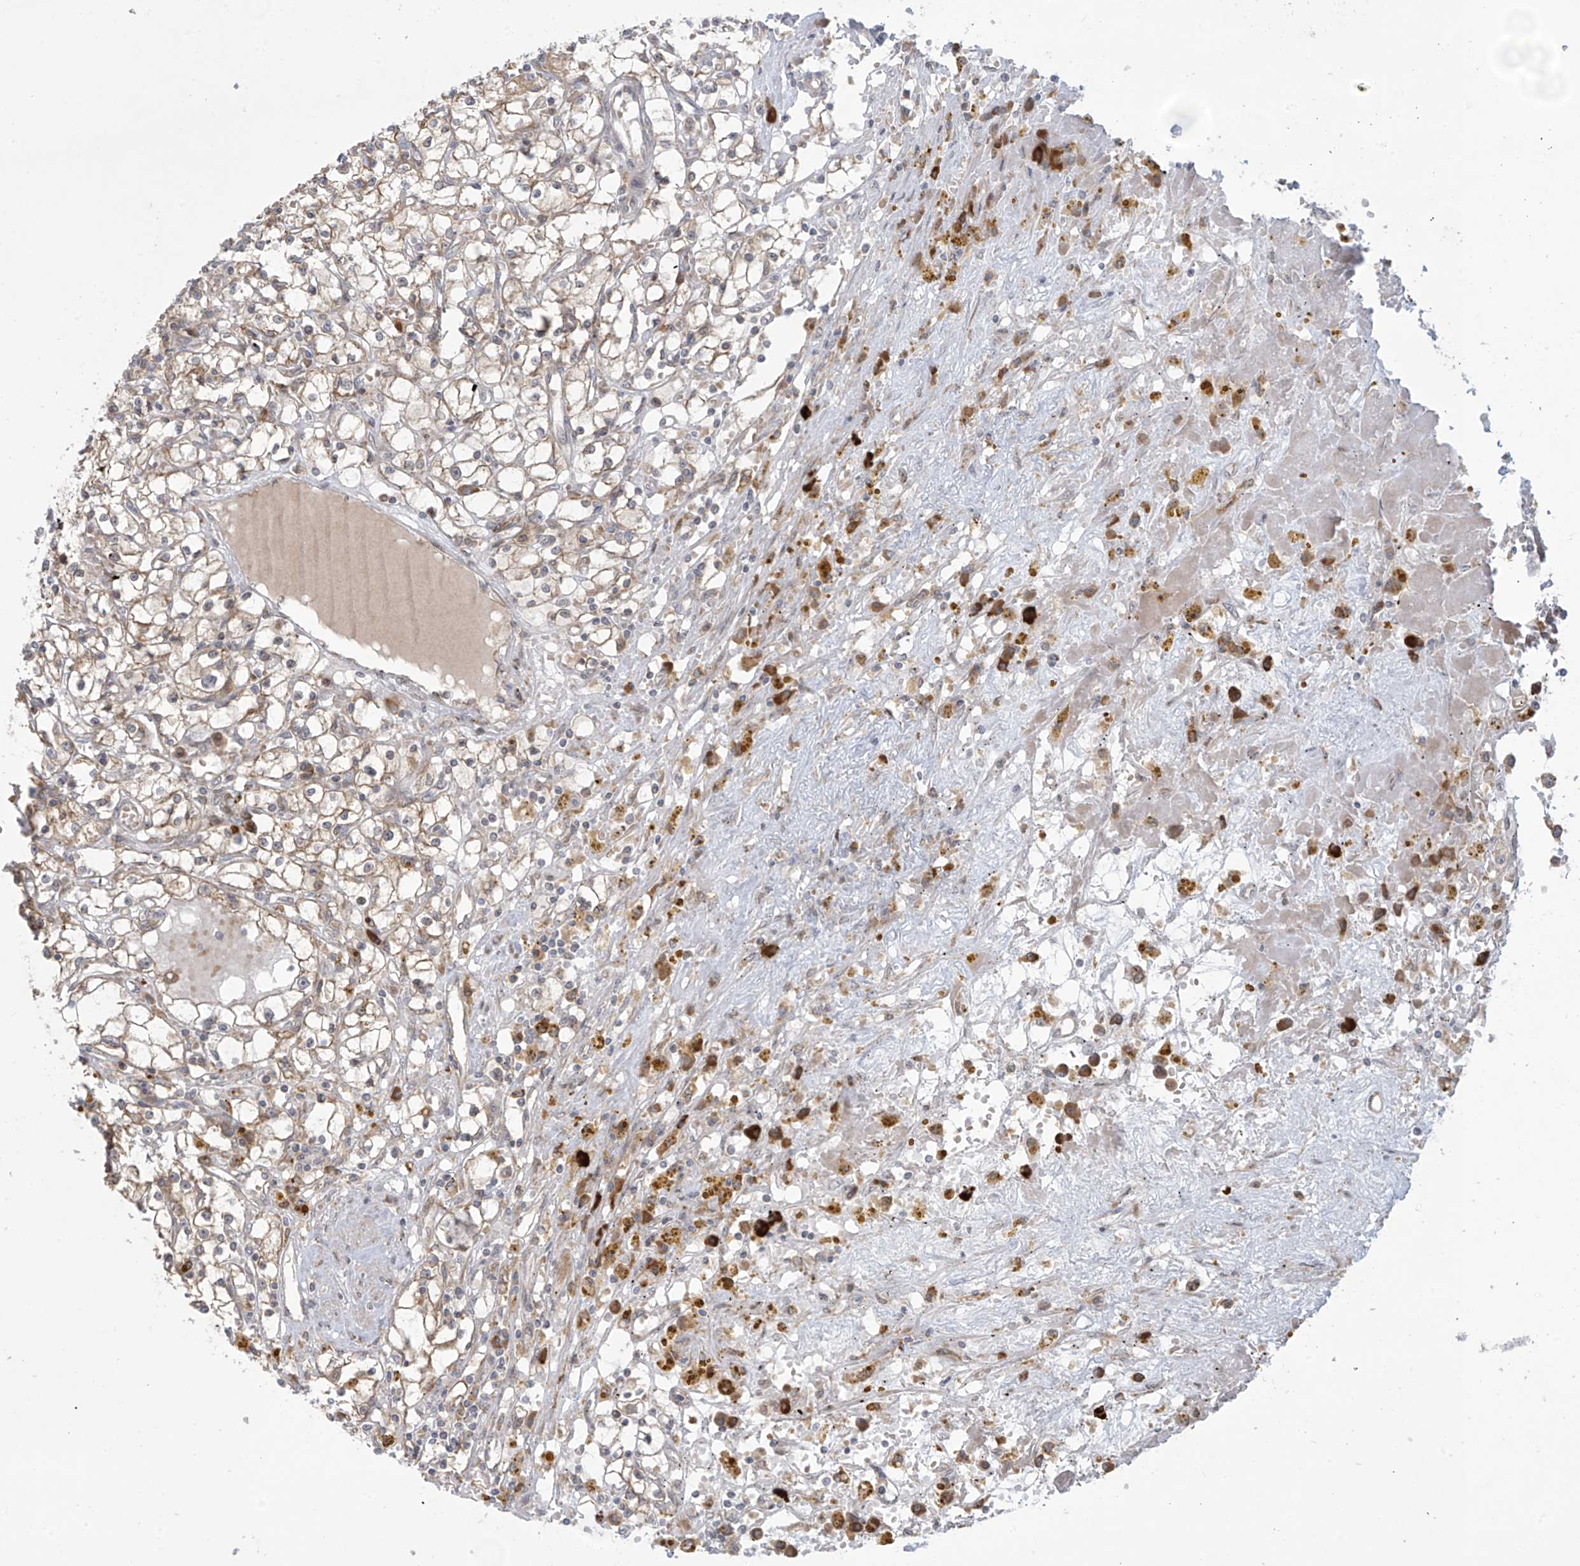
{"staining": {"intensity": "weak", "quantity": "<25%", "location": "cytoplasmic/membranous"}, "tissue": "renal cancer", "cell_type": "Tumor cells", "image_type": "cancer", "snomed": [{"axis": "morphology", "description": "Adenocarcinoma, NOS"}, {"axis": "topography", "description": "Kidney"}], "caption": "DAB immunohistochemical staining of human renal cancer (adenocarcinoma) demonstrates no significant positivity in tumor cells. The staining was performed using DAB to visualize the protein expression in brown, while the nuclei were stained in blue with hematoxylin (Magnification: 20x).", "gene": "PPAT", "patient": {"sex": "male", "age": 56}}